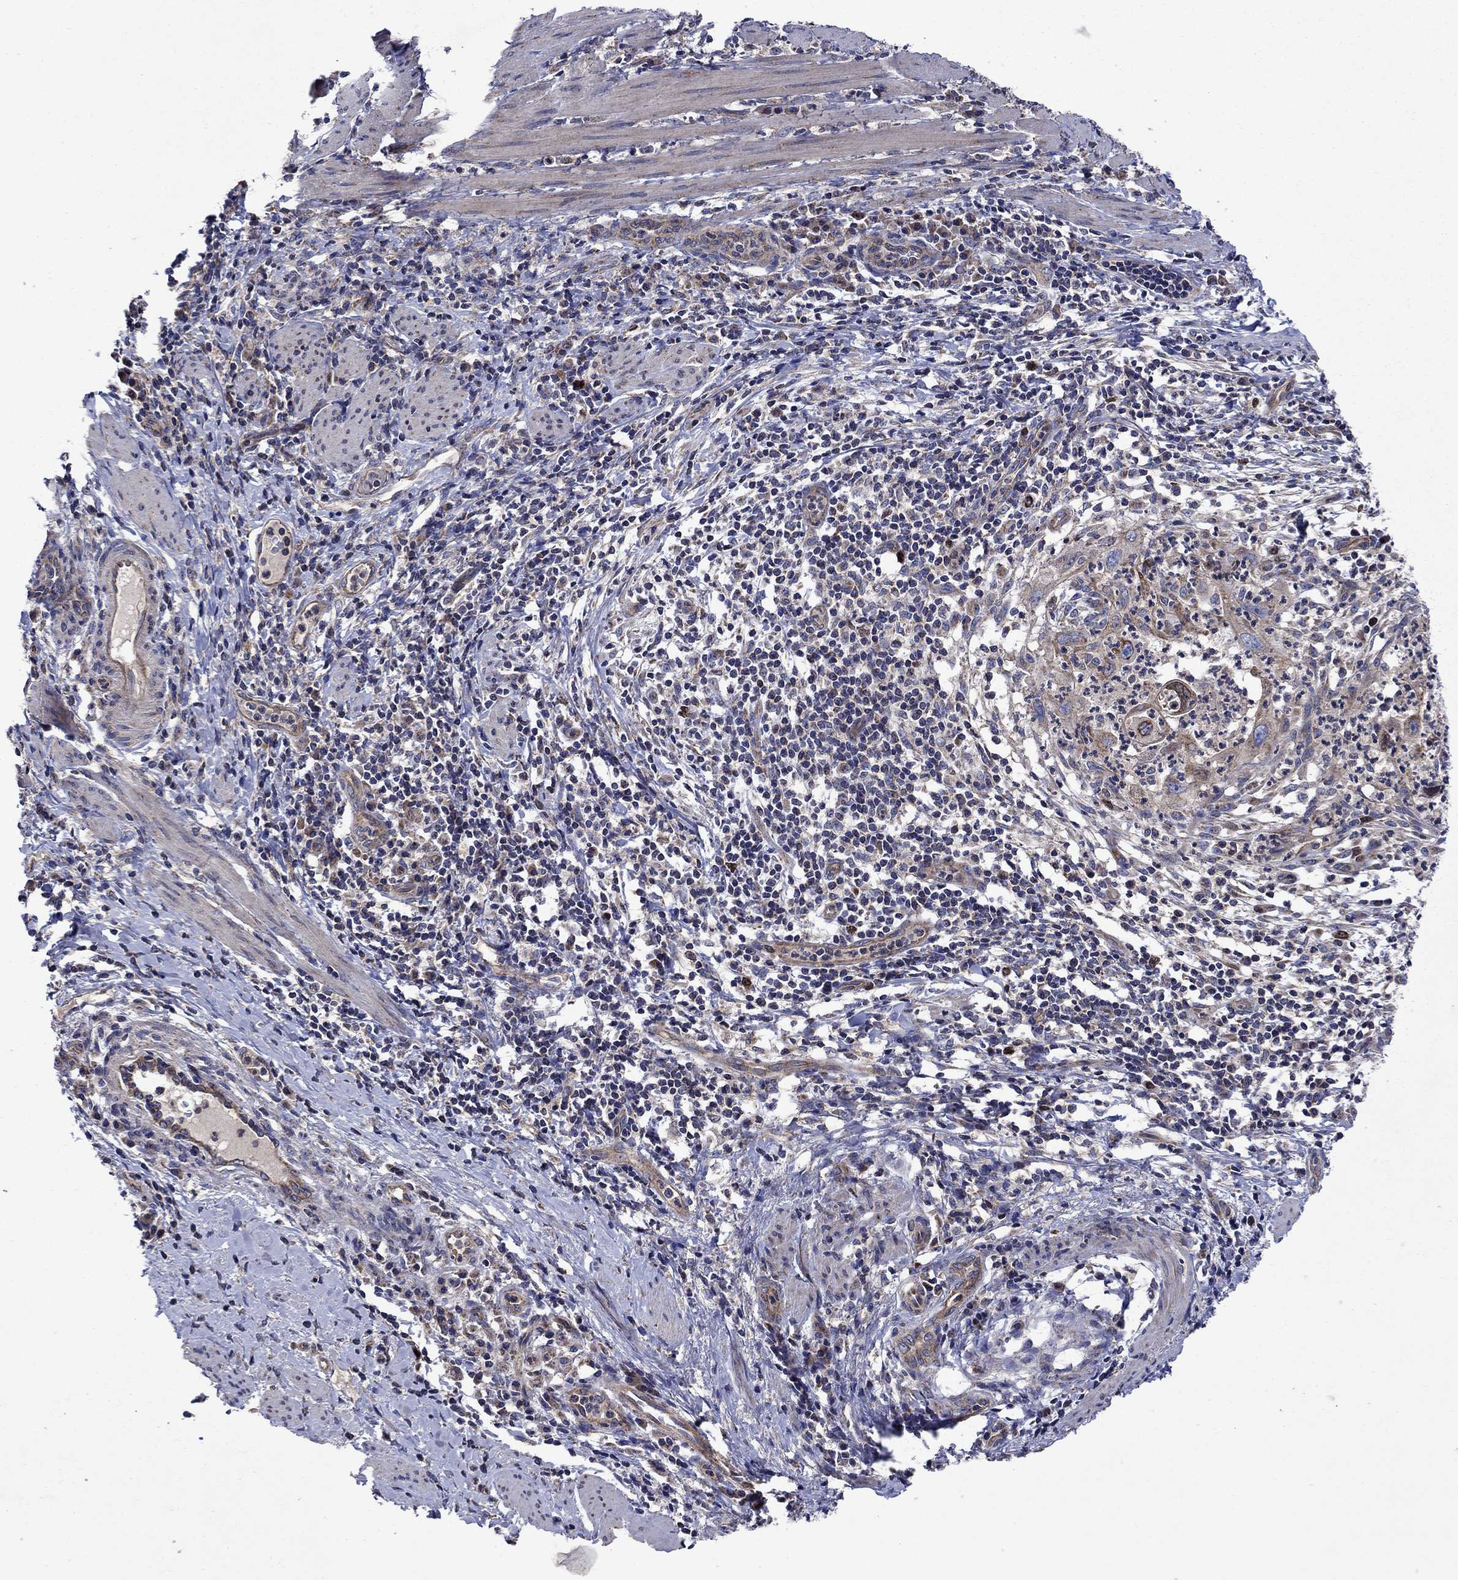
{"staining": {"intensity": "strong", "quantity": "<25%", "location": "nuclear"}, "tissue": "cervical cancer", "cell_type": "Tumor cells", "image_type": "cancer", "snomed": [{"axis": "morphology", "description": "Squamous cell carcinoma, NOS"}, {"axis": "topography", "description": "Cervix"}], "caption": "A micrograph of squamous cell carcinoma (cervical) stained for a protein displays strong nuclear brown staining in tumor cells.", "gene": "KIF22", "patient": {"sex": "female", "age": 26}}